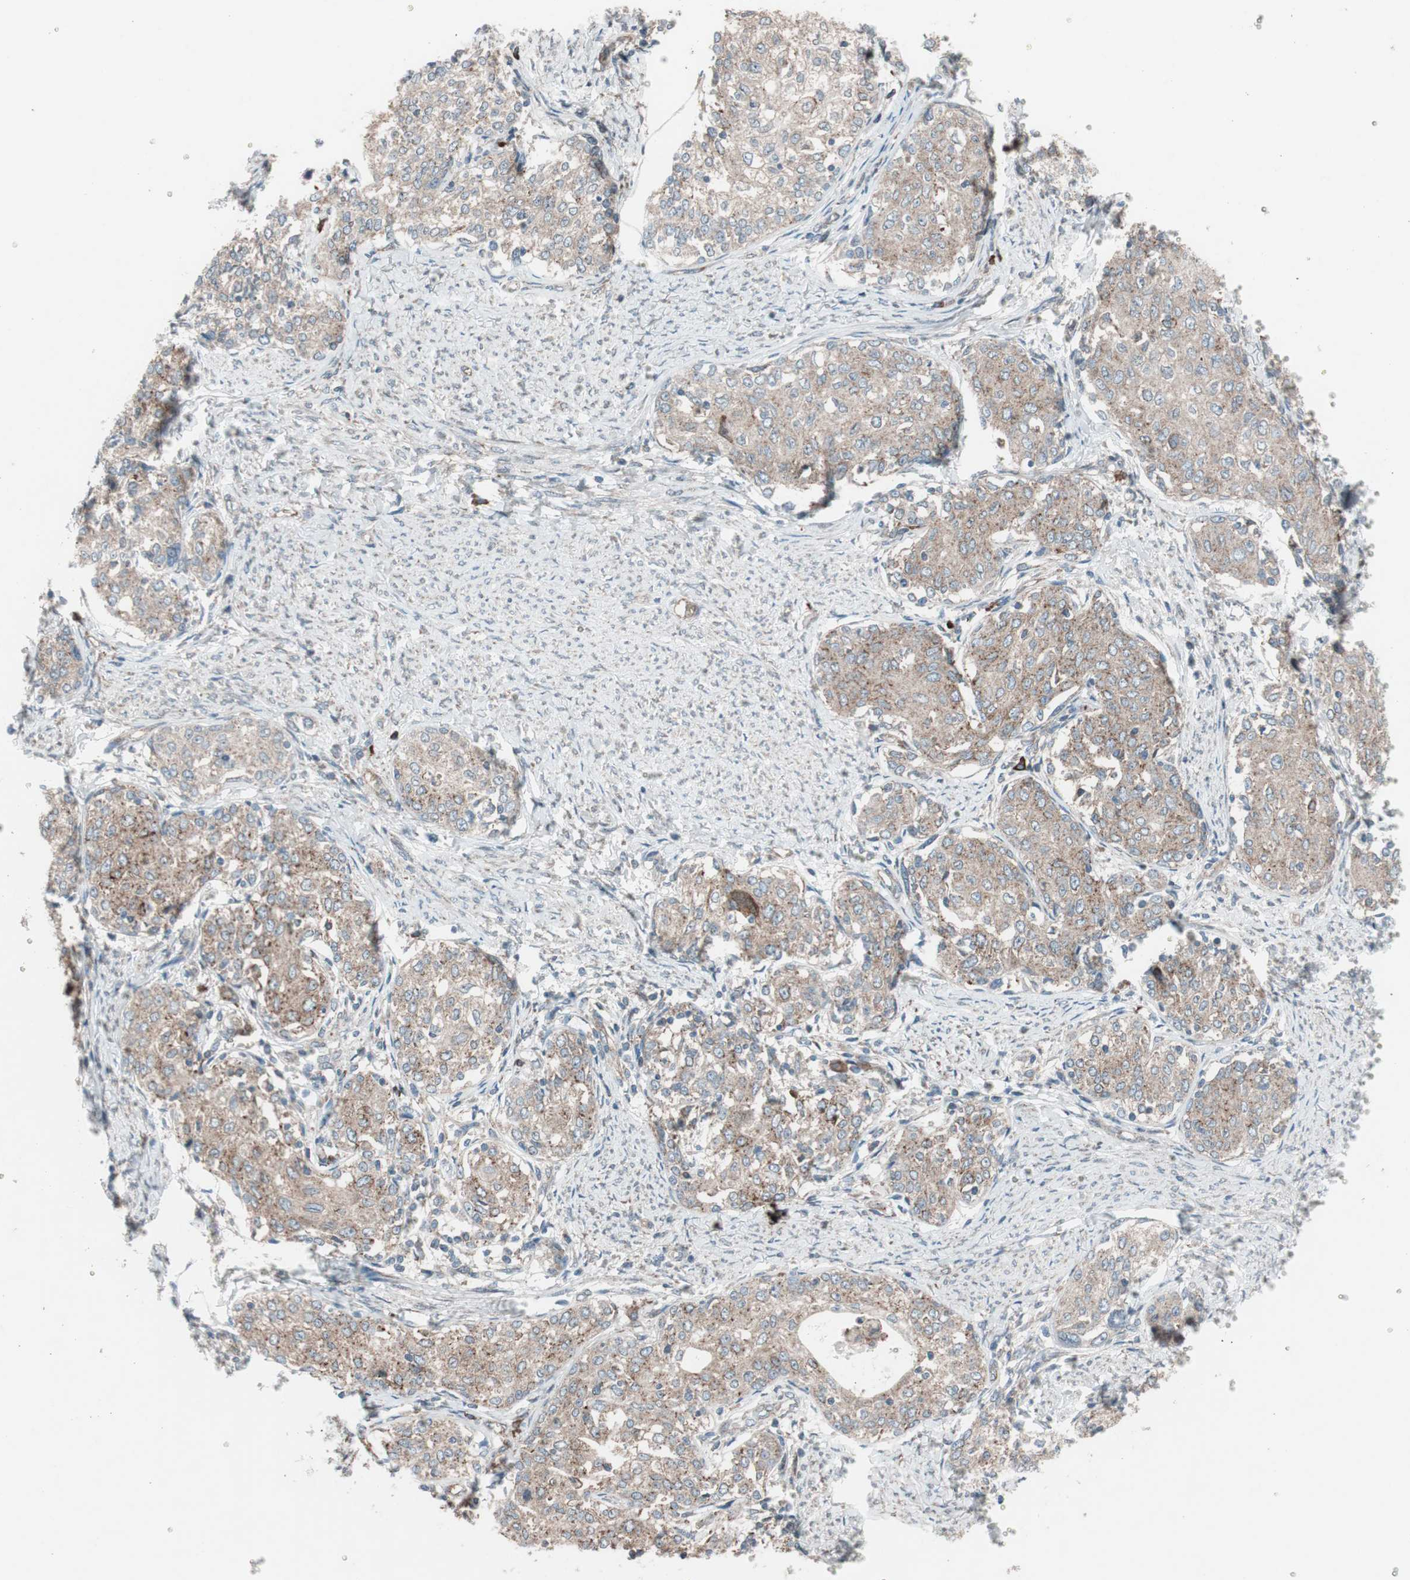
{"staining": {"intensity": "moderate", "quantity": ">75%", "location": "cytoplasmic/membranous"}, "tissue": "cervical cancer", "cell_type": "Tumor cells", "image_type": "cancer", "snomed": [{"axis": "morphology", "description": "Squamous cell carcinoma, NOS"}, {"axis": "morphology", "description": "Adenocarcinoma, NOS"}, {"axis": "topography", "description": "Cervix"}], "caption": "Protein positivity by immunohistochemistry (IHC) demonstrates moderate cytoplasmic/membranous positivity in approximately >75% of tumor cells in cervical adenocarcinoma.", "gene": "CCL14", "patient": {"sex": "female", "age": 52}}